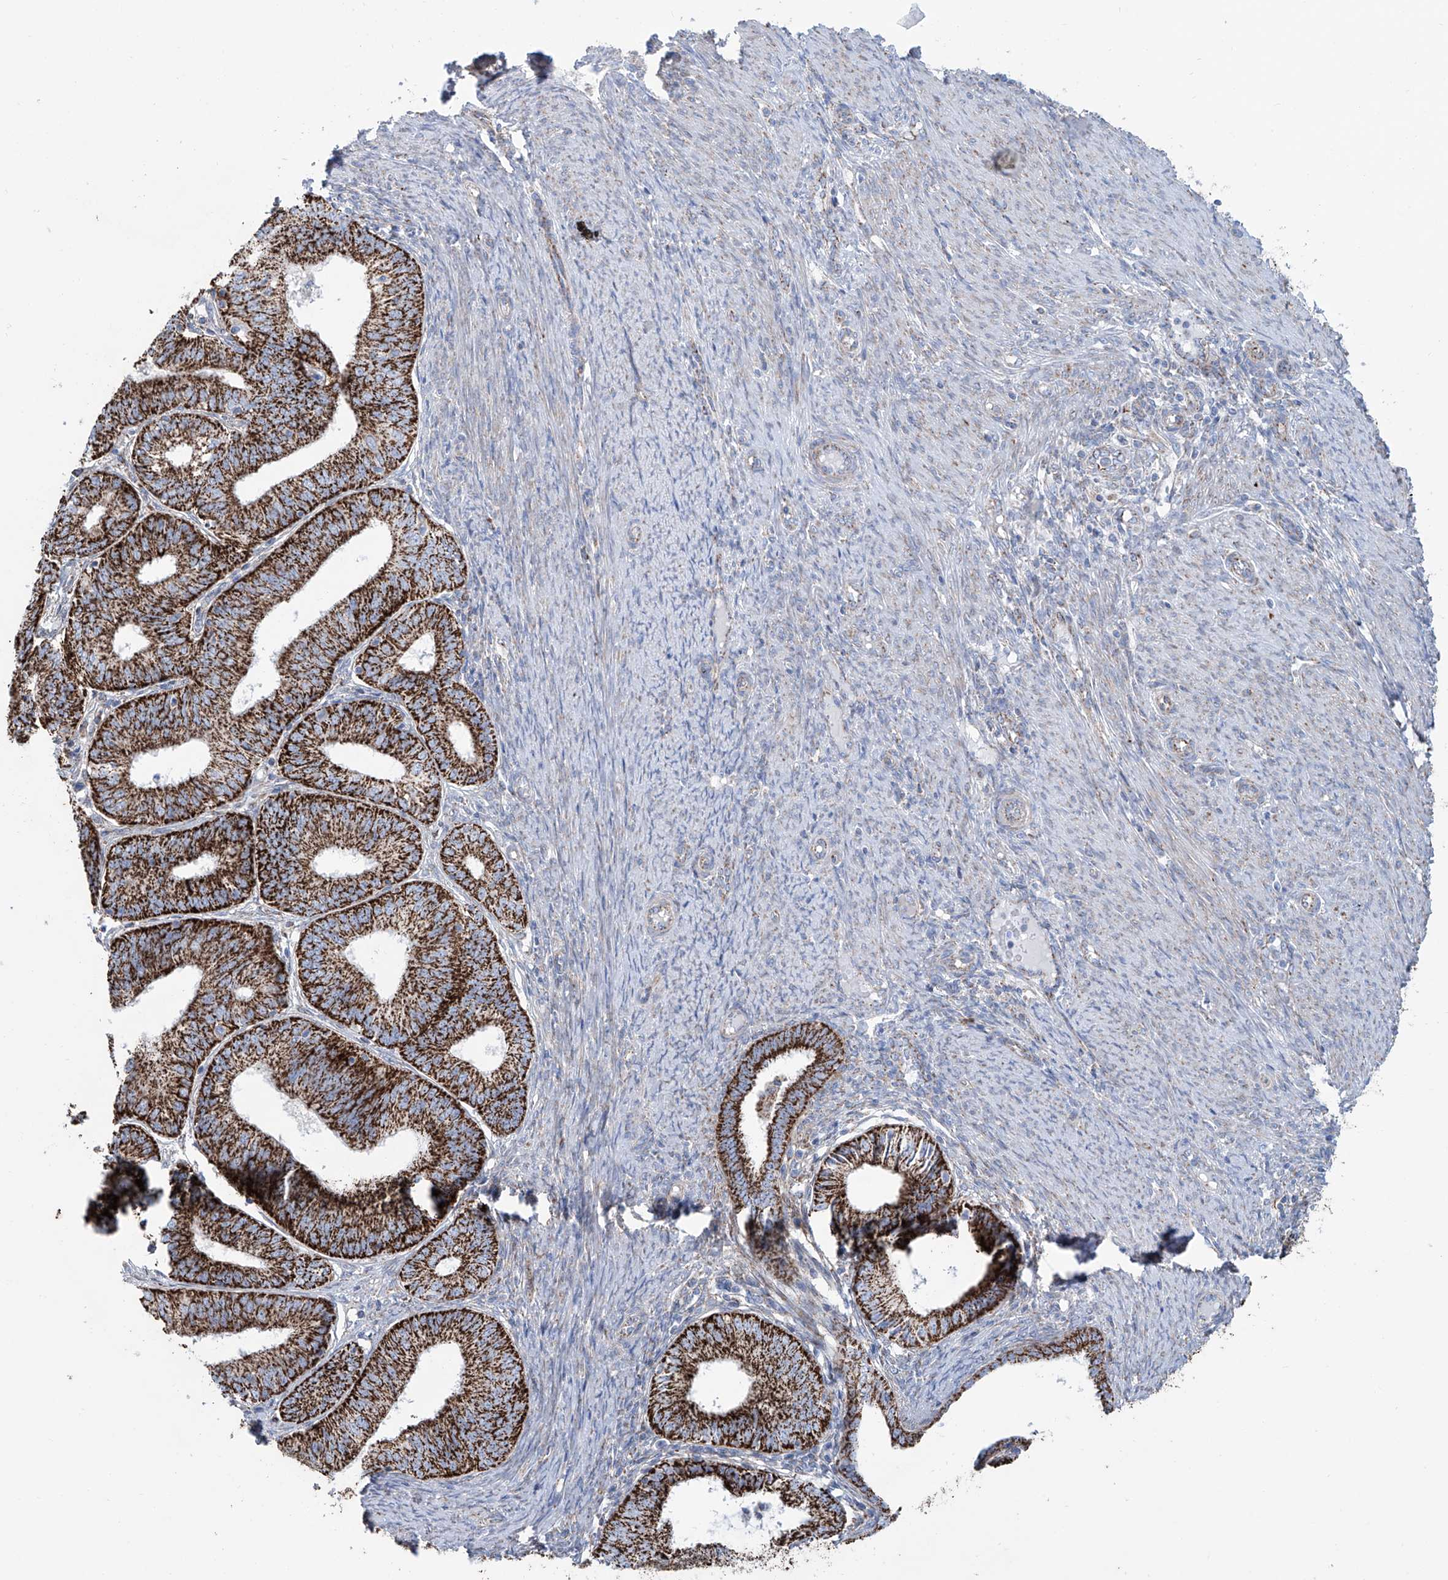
{"staining": {"intensity": "strong", "quantity": ">75%", "location": "cytoplasmic/membranous"}, "tissue": "endometrial cancer", "cell_type": "Tumor cells", "image_type": "cancer", "snomed": [{"axis": "morphology", "description": "Adenocarcinoma, NOS"}, {"axis": "topography", "description": "Endometrium"}], "caption": "Protein staining of endometrial adenocarcinoma tissue demonstrates strong cytoplasmic/membranous staining in about >75% of tumor cells.", "gene": "ALDH6A1", "patient": {"sex": "female", "age": 51}}